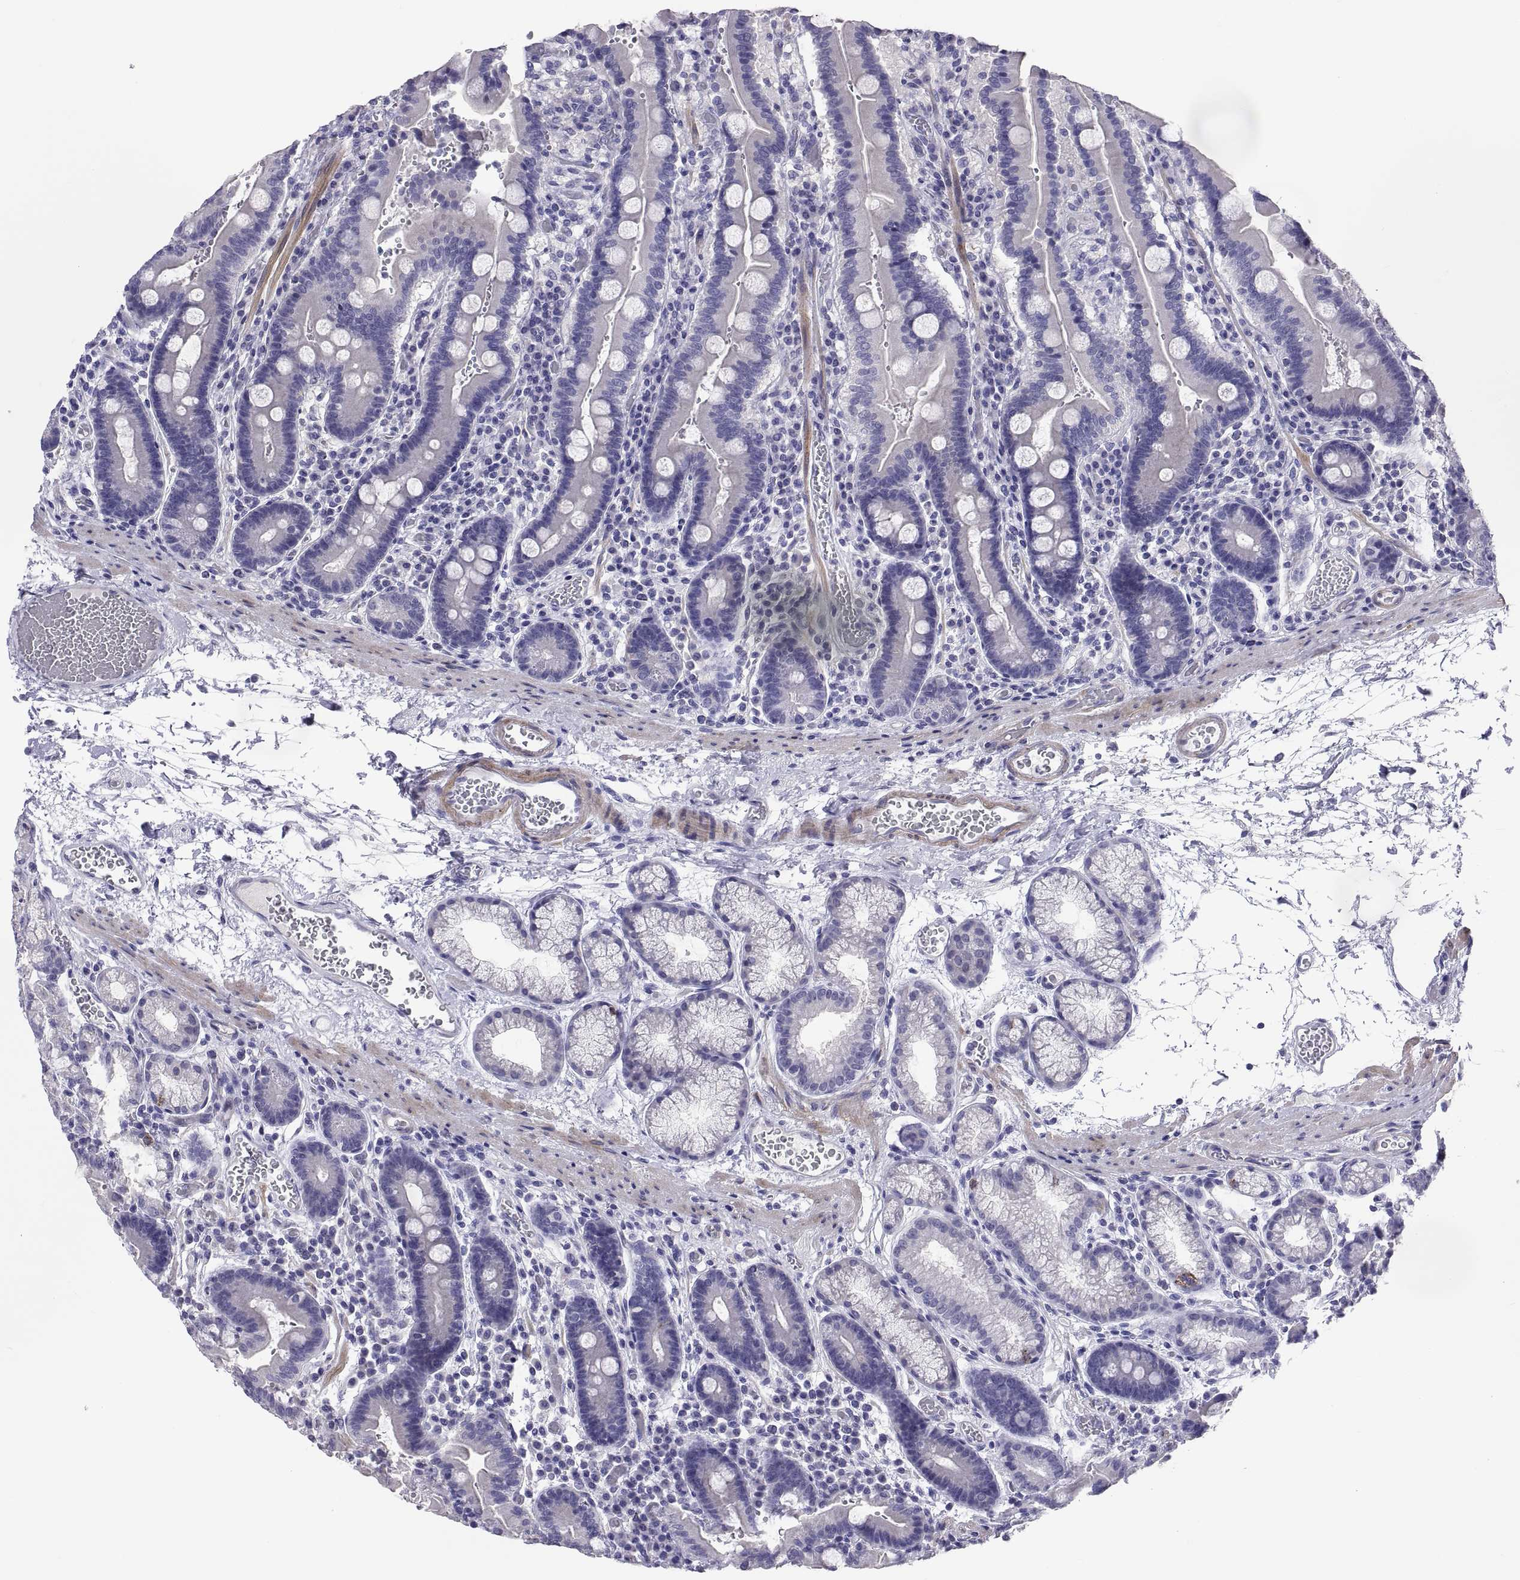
{"staining": {"intensity": "negative", "quantity": "none", "location": "none"}, "tissue": "duodenum", "cell_type": "Glandular cells", "image_type": "normal", "snomed": [{"axis": "morphology", "description": "Normal tissue, NOS"}, {"axis": "topography", "description": "Duodenum"}], "caption": "Immunohistochemistry (IHC) of benign human duodenum shows no positivity in glandular cells. (IHC, brightfield microscopy, high magnification).", "gene": "BSPH1", "patient": {"sex": "female", "age": 62}}